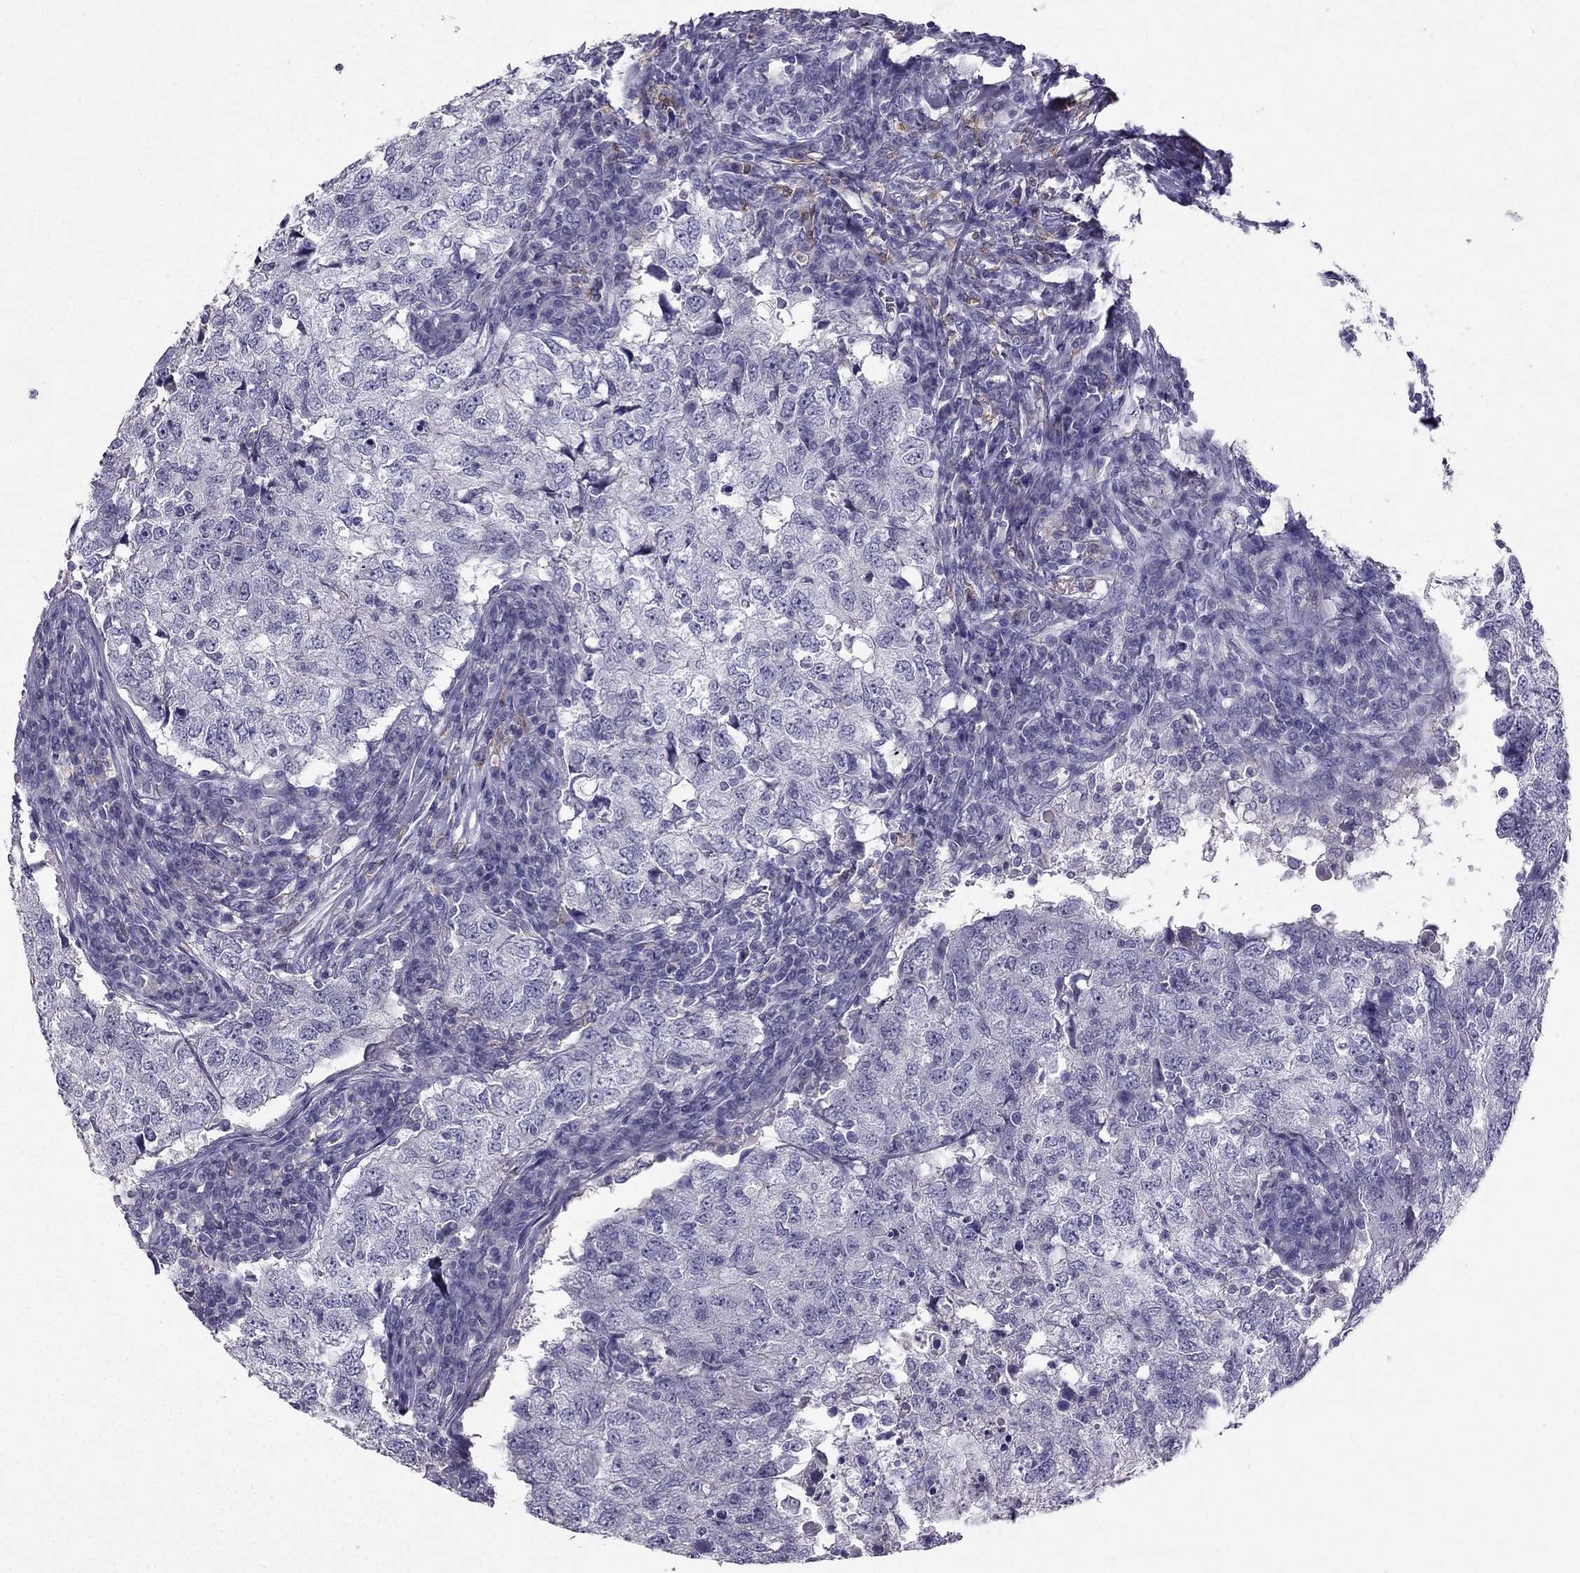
{"staining": {"intensity": "negative", "quantity": "none", "location": "none"}, "tissue": "breast cancer", "cell_type": "Tumor cells", "image_type": "cancer", "snomed": [{"axis": "morphology", "description": "Duct carcinoma"}, {"axis": "topography", "description": "Breast"}], "caption": "This histopathology image is of breast cancer stained with IHC to label a protein in brown with the nuclei are counter-stained blue. There is no expression in tumor cells. (DAB immunohistochemistry visualized using brightfield microscopy, high magnification).", "gene": "LMTK3", "patient": {"sex": "female", "age": 30}}